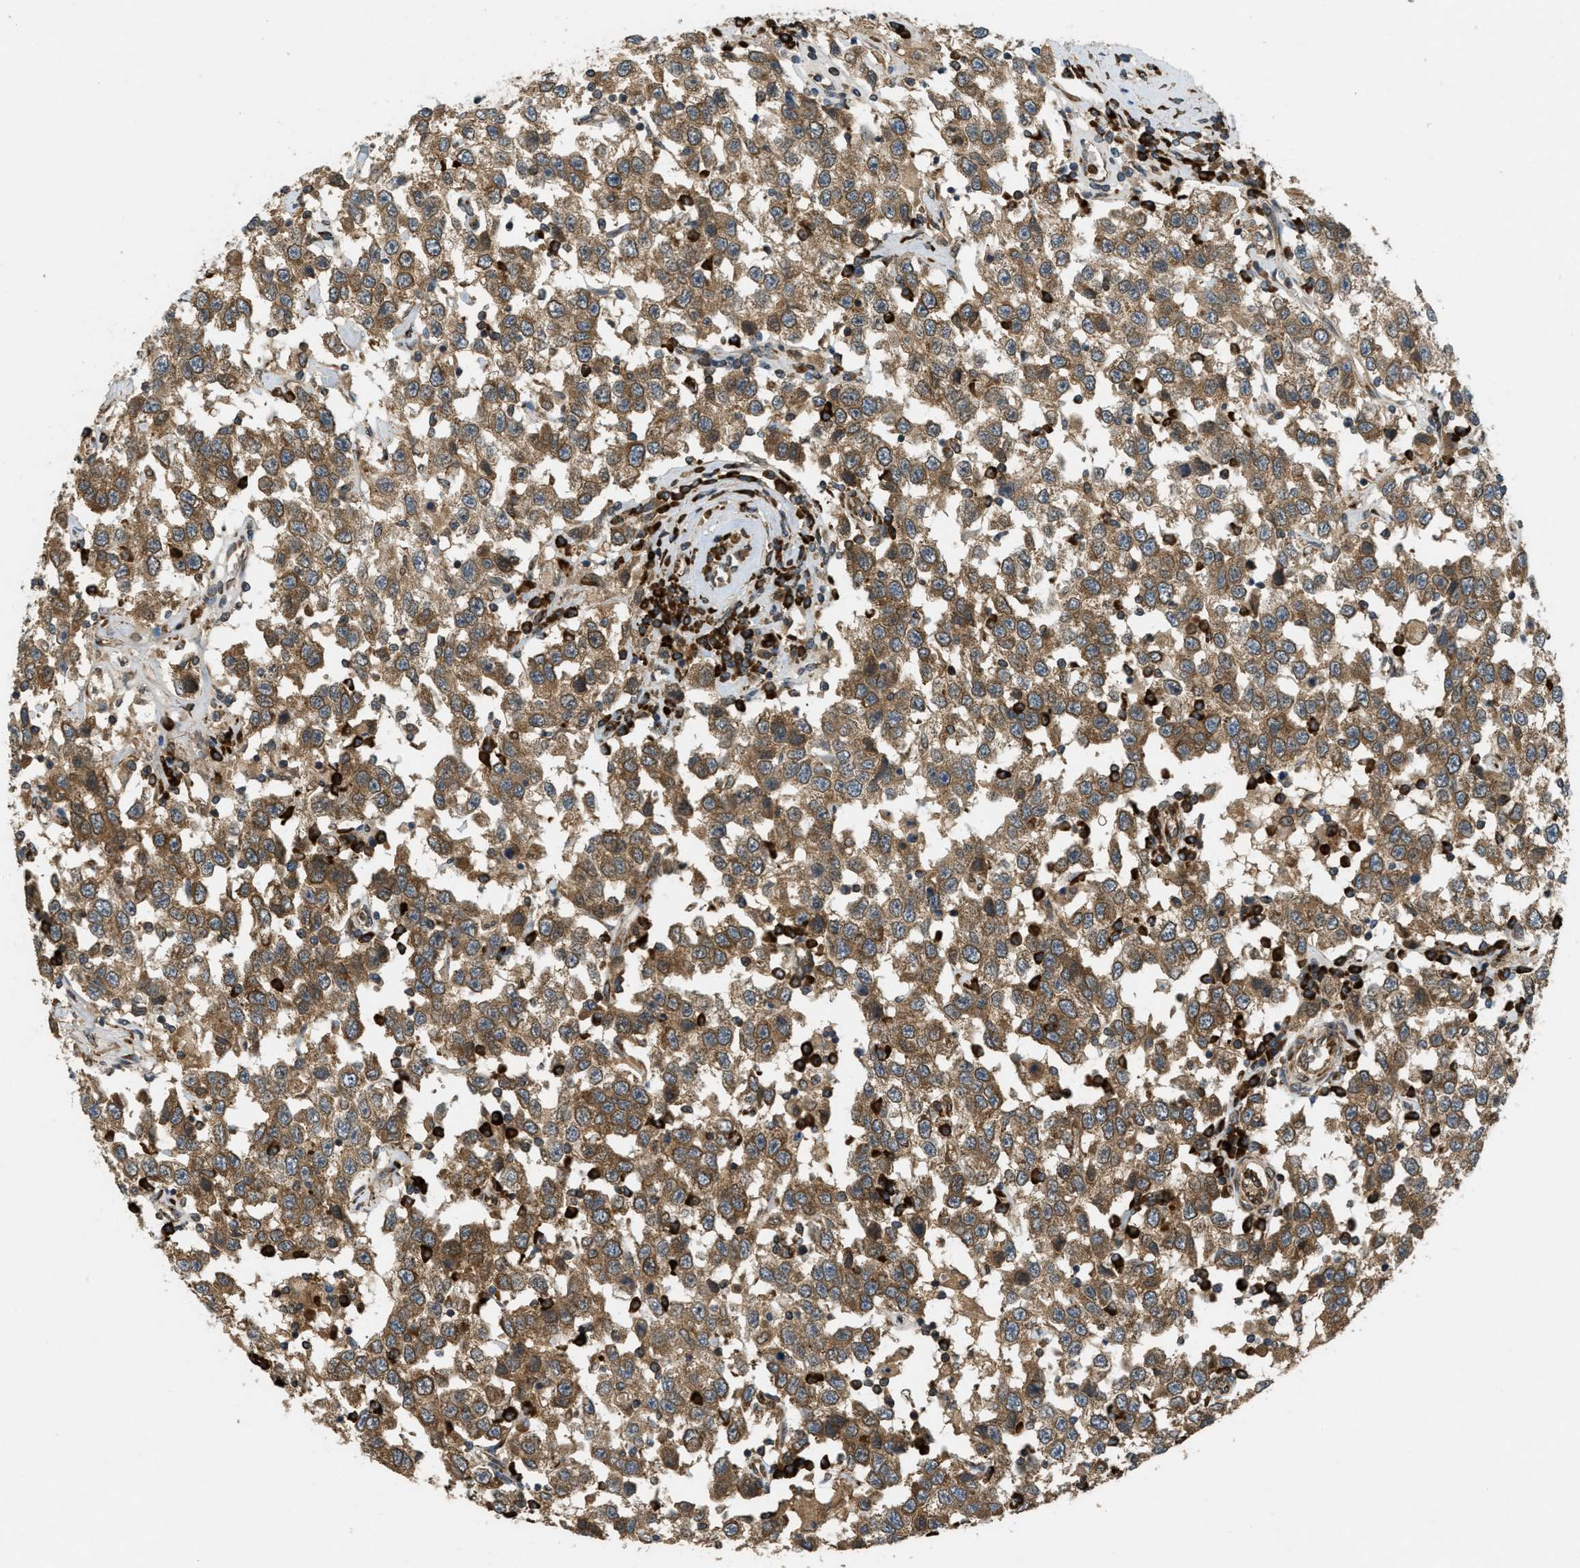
{"staining": {"intensity": "moderate", "quantity": ">75%", "location": "cytoplasmic/membranous"}, "tissue": "testis cancer", "cell_type": "Tumor cells", "image_type": "cancer", "snomed": [{"axis": "morphology", "description": "Seminoma, NOS"}, {"axis": "topography", "description": "Testis"}], "caption": "A brown stain shows moderate cytoplasmic/membranous expression of a protein in human testis cancer (seminoma) tumor cells.", "gene": "PCDH18", "patient": {"sex": "male", "age": 41}}